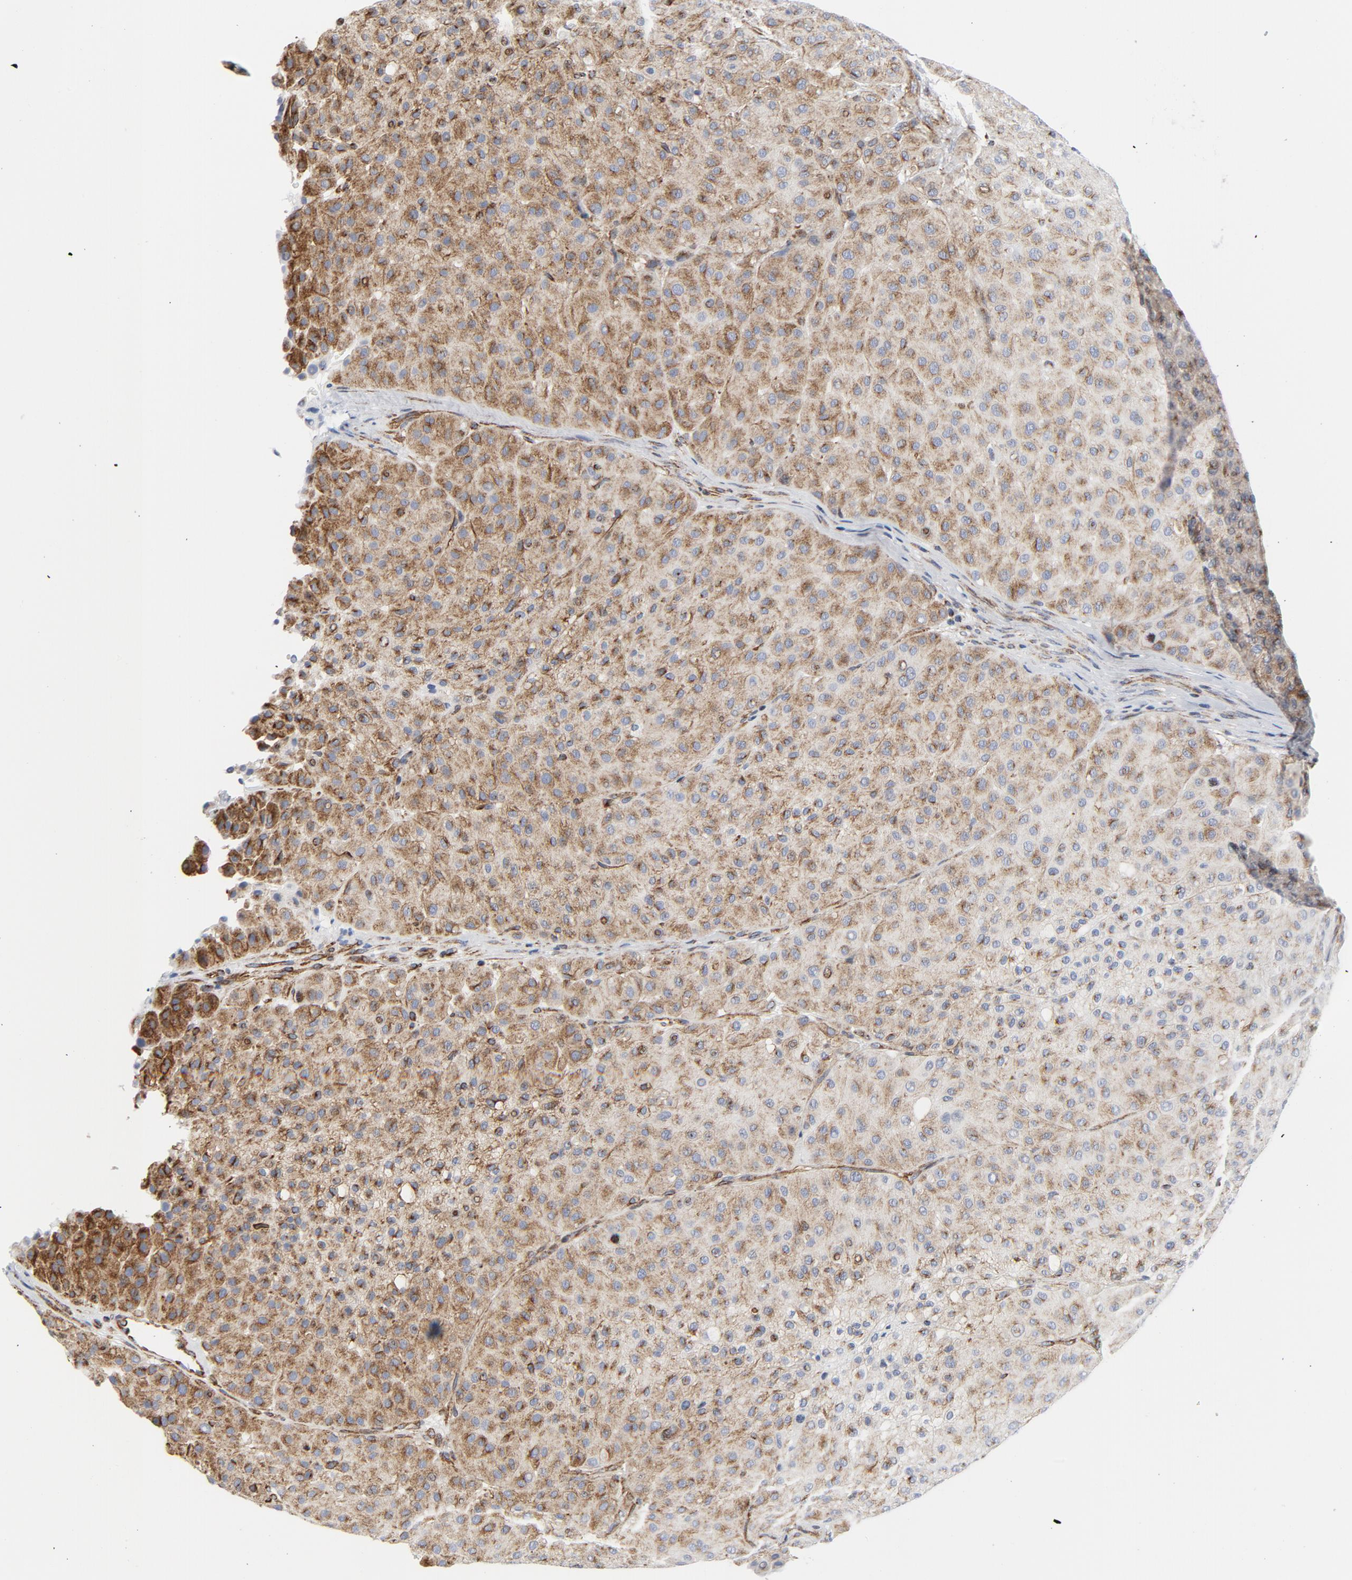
{"staining": {"intensity": "moderate", "quantity": "25%-75%", "location": "cytoplasmic/membranous"}, "tissue": "melanoma", "cell_type": "Tumor cells", "image_type": "cancer", "snomed": [{"axis": "morphology", "description": "Normal tissue, NOS"}, {"axis": "morphology", "description": "Malignant melanoma, Metastatic site"}, {"axis": "topography", "description": "Skin"}], "caption": "Immunohistochemistry (IHC) (DAB (3,3'-diaminobenzidine)) staining of human melanoma displays moderate cytoplasmic/membranous protein positivity in approximately 25%-75% of tumor cells. The staining was performed using DAB (3,3'-diaminobenzidine) to visualize the protein expression in brown, while the nuclei were stained in blue with hematoxylin (Magnification: 20x).", "gene": "TUBB1", "patient": {"sex": "male", "age": 41}}